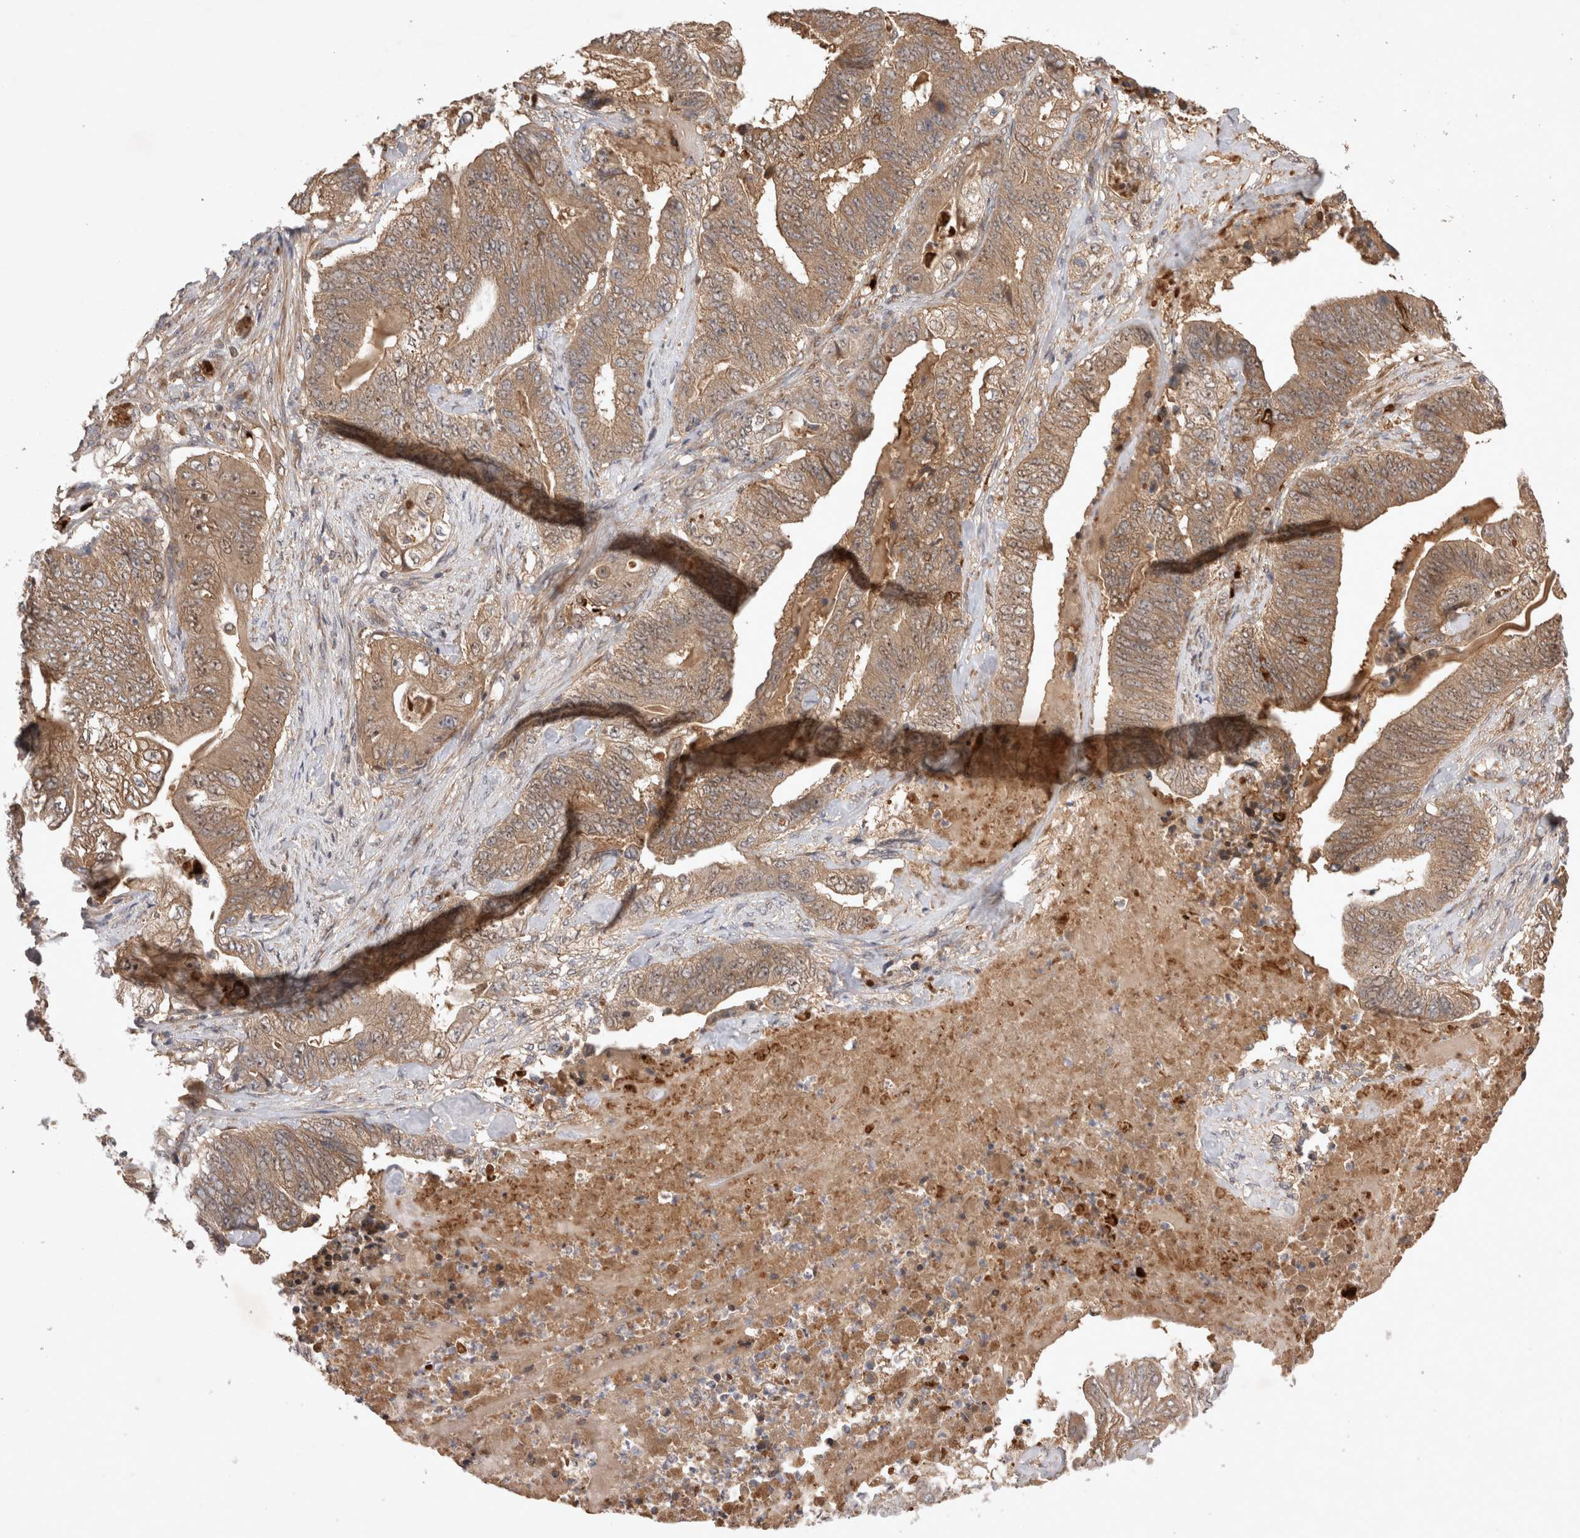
{"staining": {"intensity": "moderate", "quantity": ">75%", "location": "cytoplasmic/membranous"}, "tissue": "stomach cancer", "cell_type": "Tumor cells", "image_type": "cancer", "snomed": [{"axis": "morphology", "description": "Adenocarcinoma, NOS"}, {"axis": "topography", "description": "Stomach"}], "caption": "Protein staining reveals moderate cytoplasmic/membranous positivity in approximately >75% of tumor cells in stomach cancer.", "gene": "FAM221A", "patient": {"sex": "female", "age": 73}}